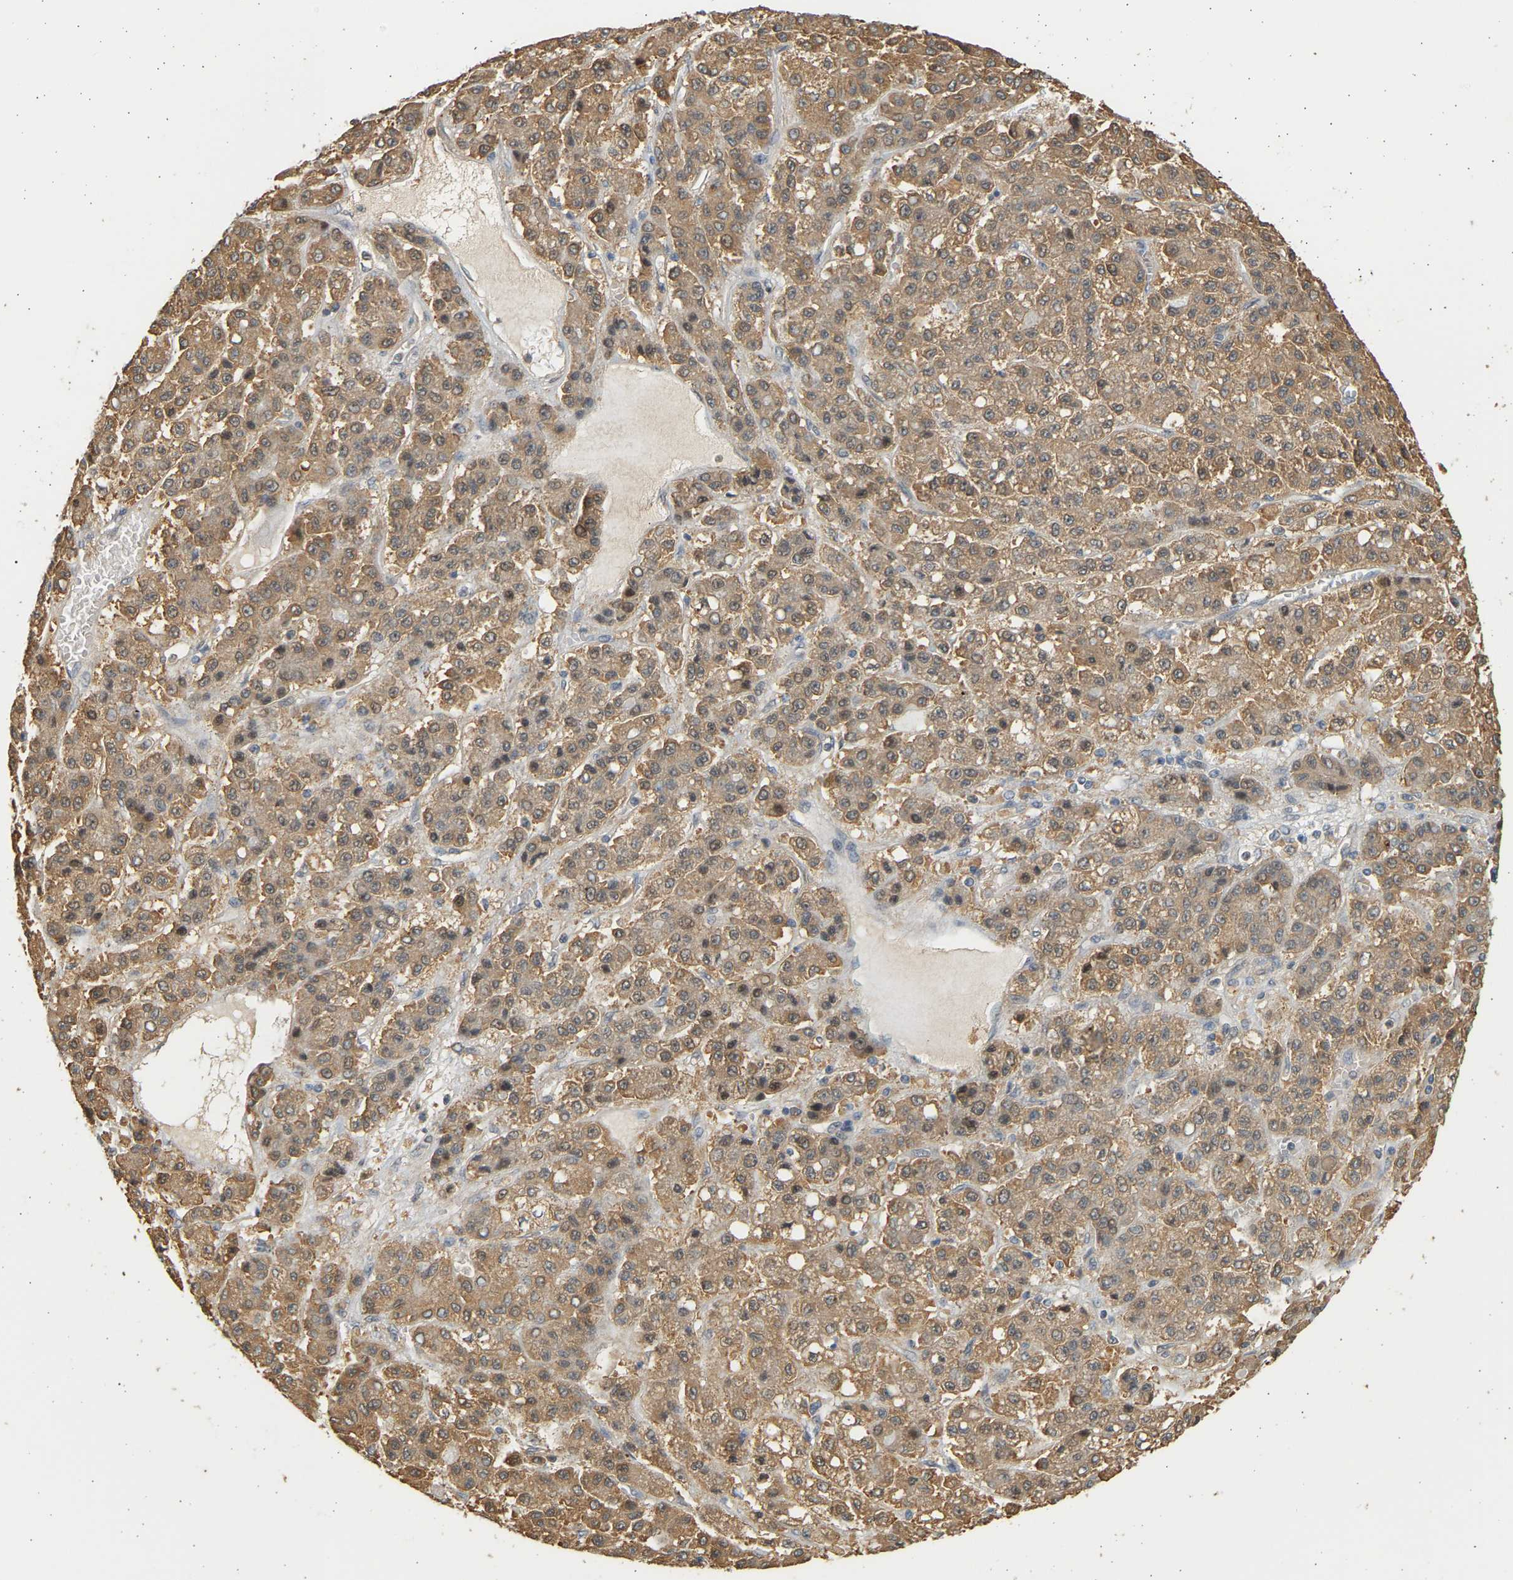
{"staining": {"intensity": "moderate", "quantity": ">75%", "location": "cytoplasmic/membranous"}, "tissue": "liver cancer", "cell_type": "Tumor cells", "image_type": "cancer", "snomed": [{"axis": "morphology", "description": "Carcinoma, Hepatocellular, NOS"}, {"axis": "topography", "description": "Liver"}], "caption": "Liver hepatocellular carcinoma stained with a brown dye displays moderate cytoplasmic/membranous positive staining in about >75% of tumor cells.", "gene": "B4GALT6", "patient": {"sex": "male", "age": 70}}